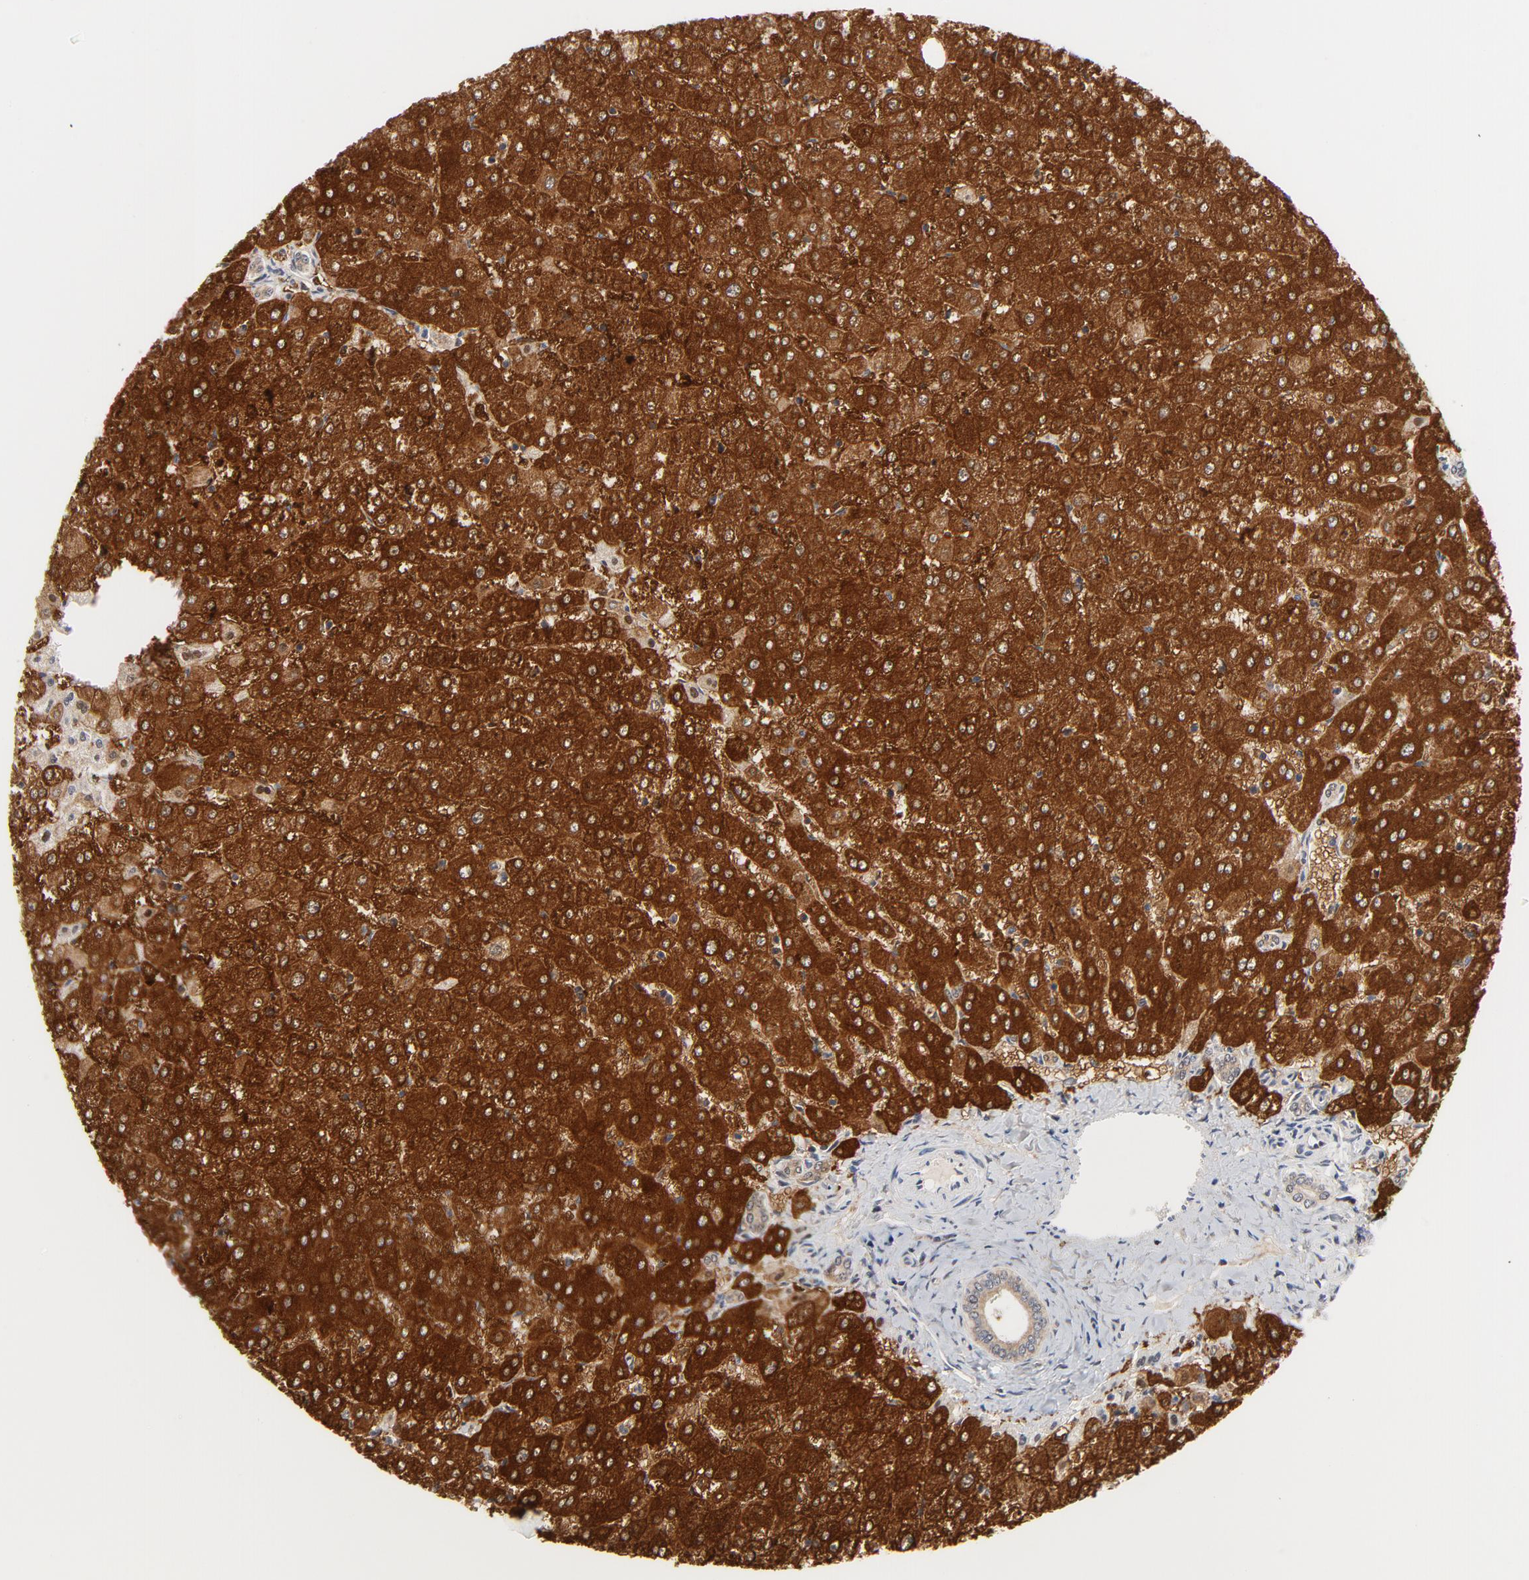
{"staining": {"intensity": "moderate", "quantity": ">75%", "location": "cytoplasmic/membranous"}, "tissue": "liver", "cell_type": "Cholangiocytes", "image_type": "normal", "snomed": [{"axis": "morphology", "description": "Normal tissue, NOS"}, {"axis": "morphology", "description": "Fibrosis, NOS"}, {"axis": "topography", "description": "Liver"}], "caption": "Protein staining reveals moderate cytoplasmic/membranous expression in about >75% of cholangiocytes in normal liver. The protein is shown in brown color, while the nuclei are stained blue.", "gene": "RAPGEF4", "patient": {"sex": "female", "age": 29}}